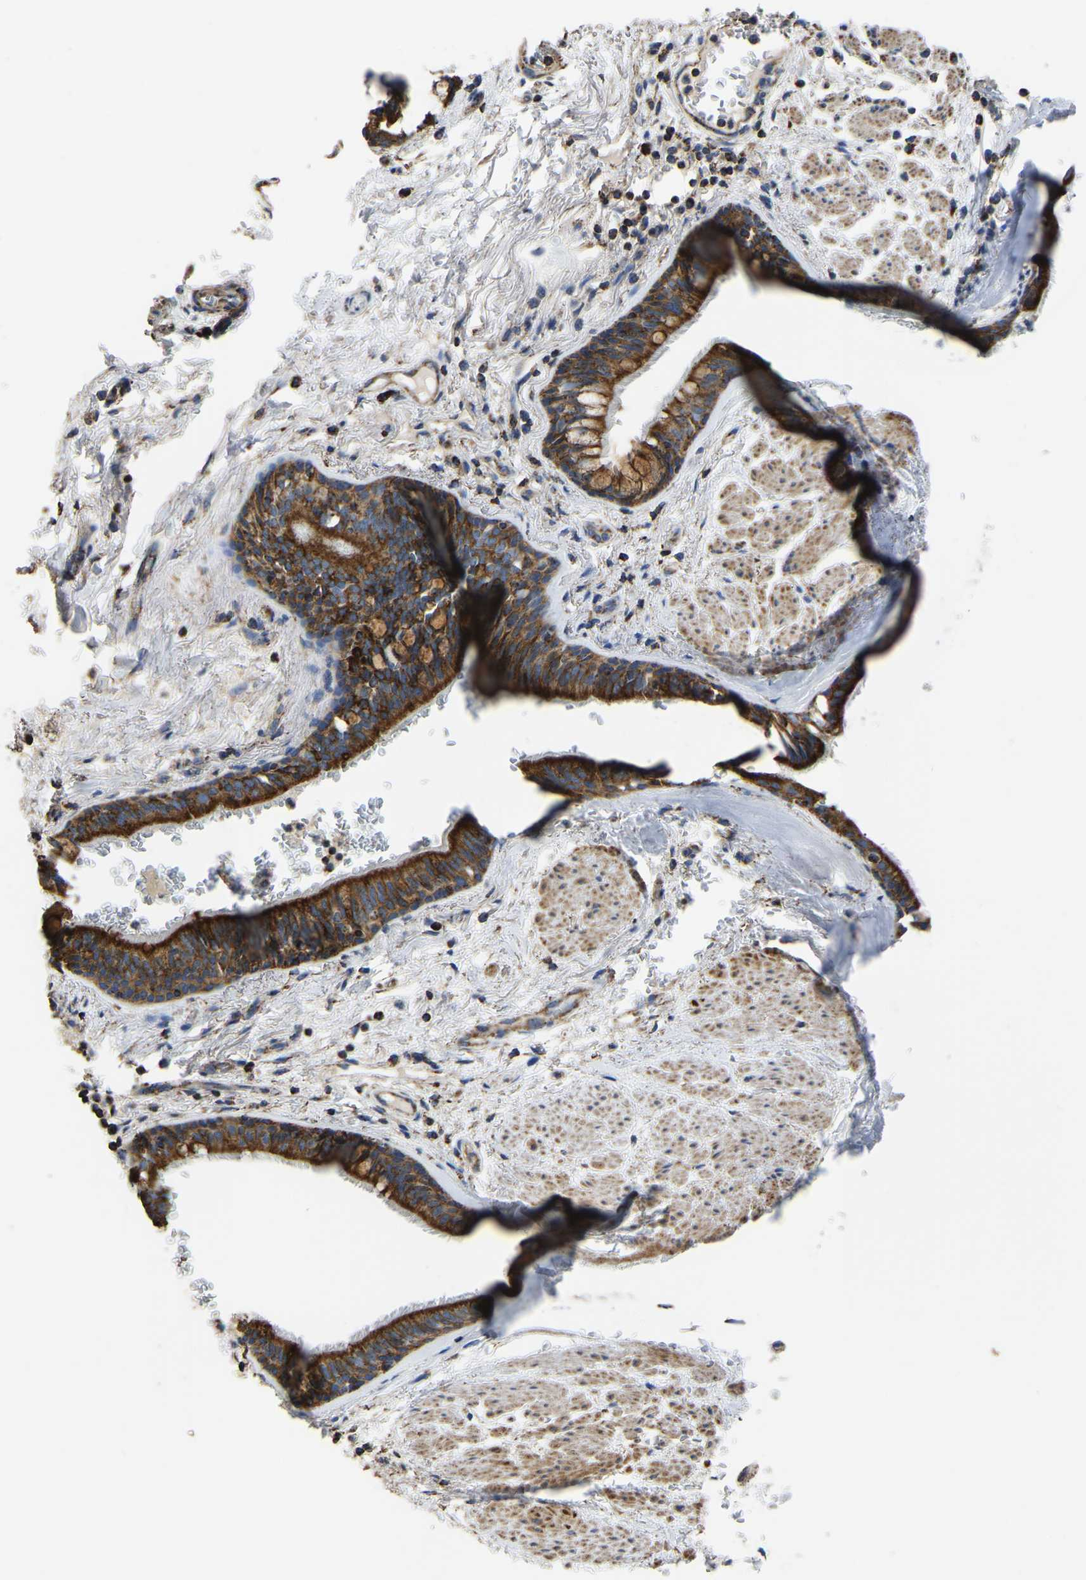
{"staining": {"intensity": "strong", "quantity": ">75%", "location": "cytoplasmic/membranous"}, "tissue": "bronchus", "cell_type": "Respiratory epithelial cells", "image_type": "normal", "snomed": [{"axis": "morphology", "description": "Normal tissue, NOS"}, {"axis": "topography", "description": "Cartilage tissue"}], "caption": "Bronchus stained for a protein reveals strong cytoplasmic/membranous positivity in respiratory epithelial cells.", "gene": "ETFA", "patient": {"sex": "female", "age": 63}}